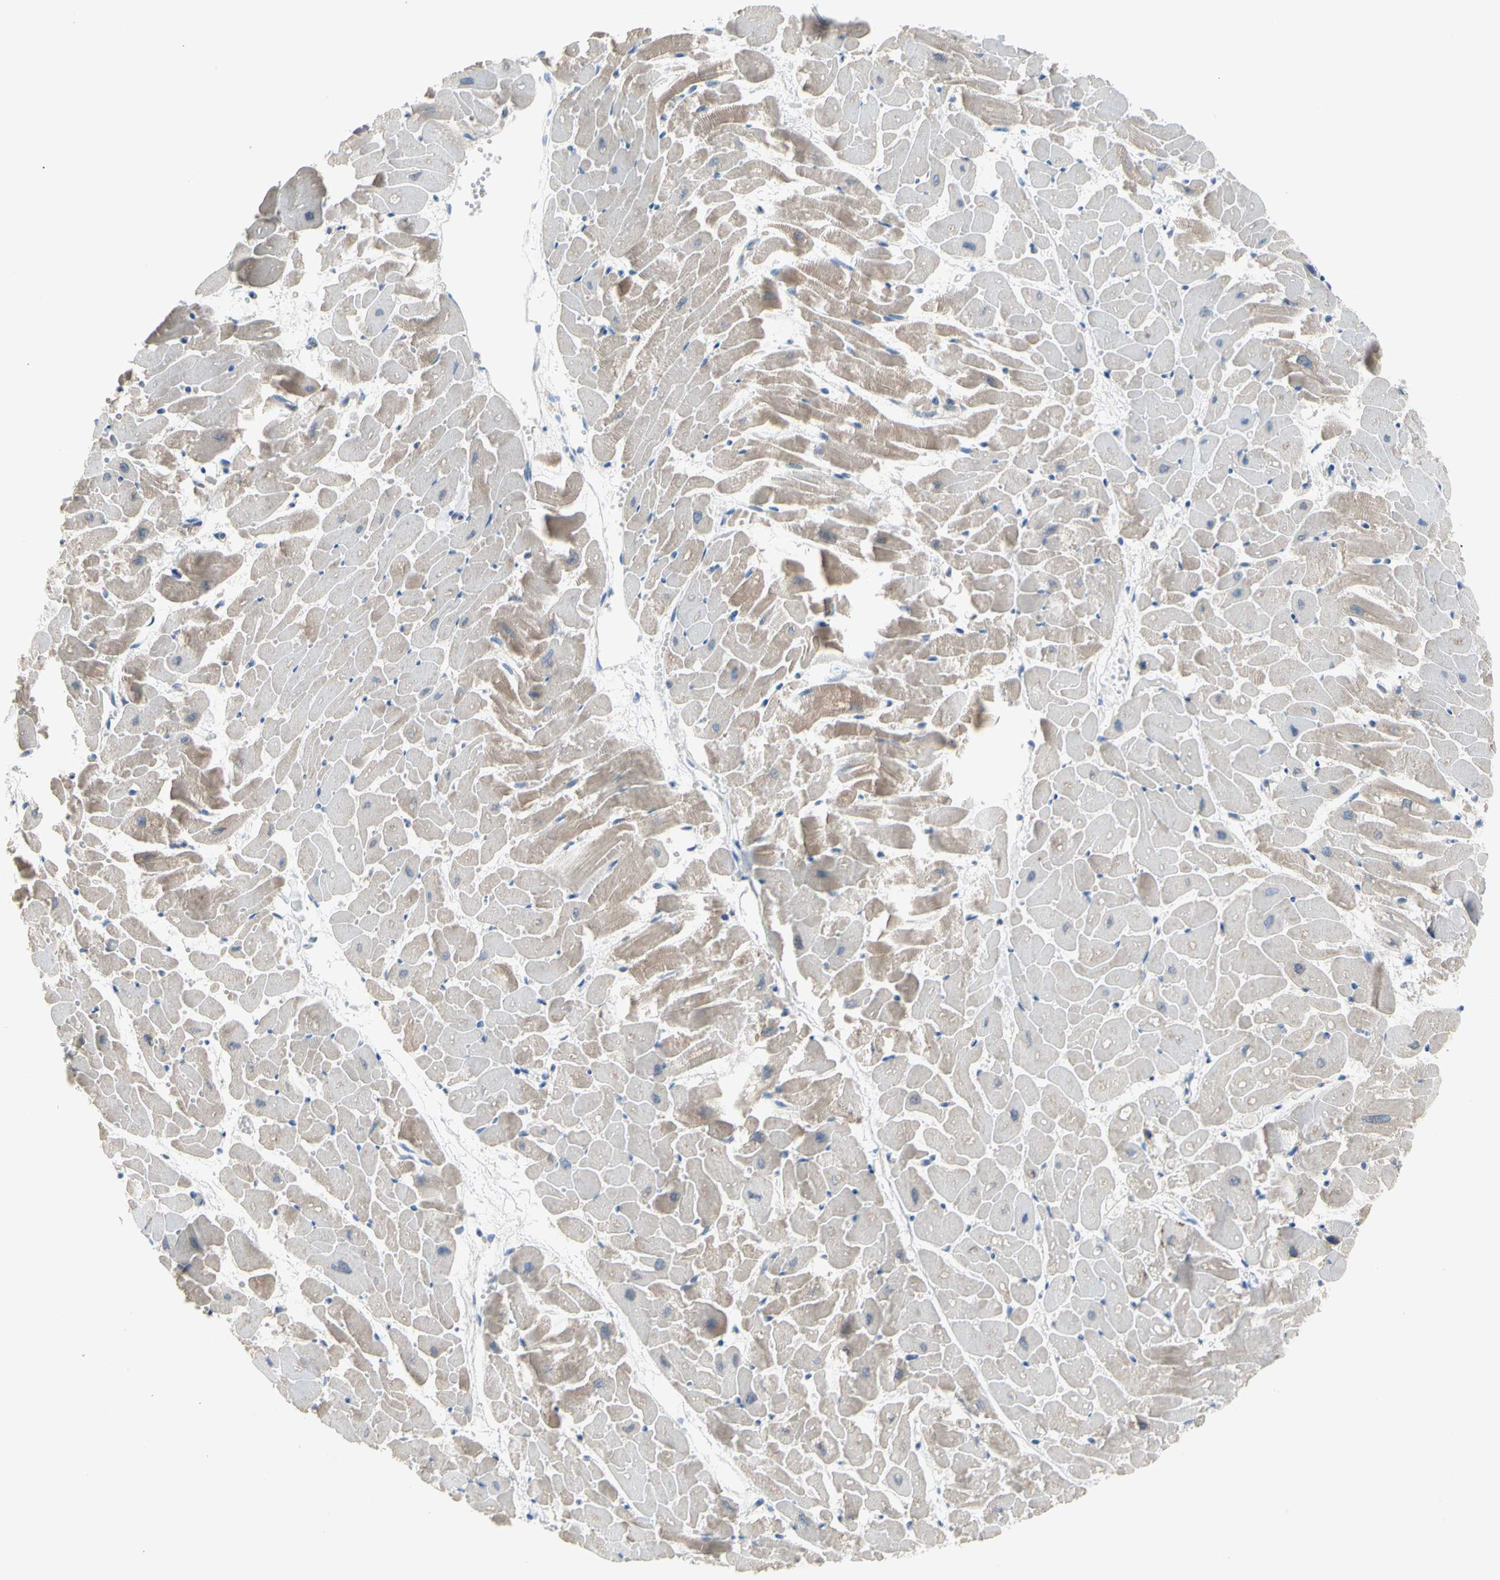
{"staining": {"intensity": "weak", "quantity": "25%-75%", "location": "cytoplasmic/membranous"}, "tissue": "heart muscle", "cell_type": "Cardiomyocytes", "image_type": "normal", "snomed": [{"axis": "morphology", "description": "Normal tissue, NOS"}, {"axis": "topography", "description": "Heart"}], "caption": "Protein expression analysis of benign human heart muscle reveals weak cytoplasmic/membranous staining in approximately 25%-75% of cardiomyocytes. The staining is performed using DAB (3,3'-diaminobenzidine) brown chromogen to label protein expression. The nuclei are counter-stained blue using hematoxylin.", "gene": "MTHFS", "patient": {"sex": "female", "age": 19}}